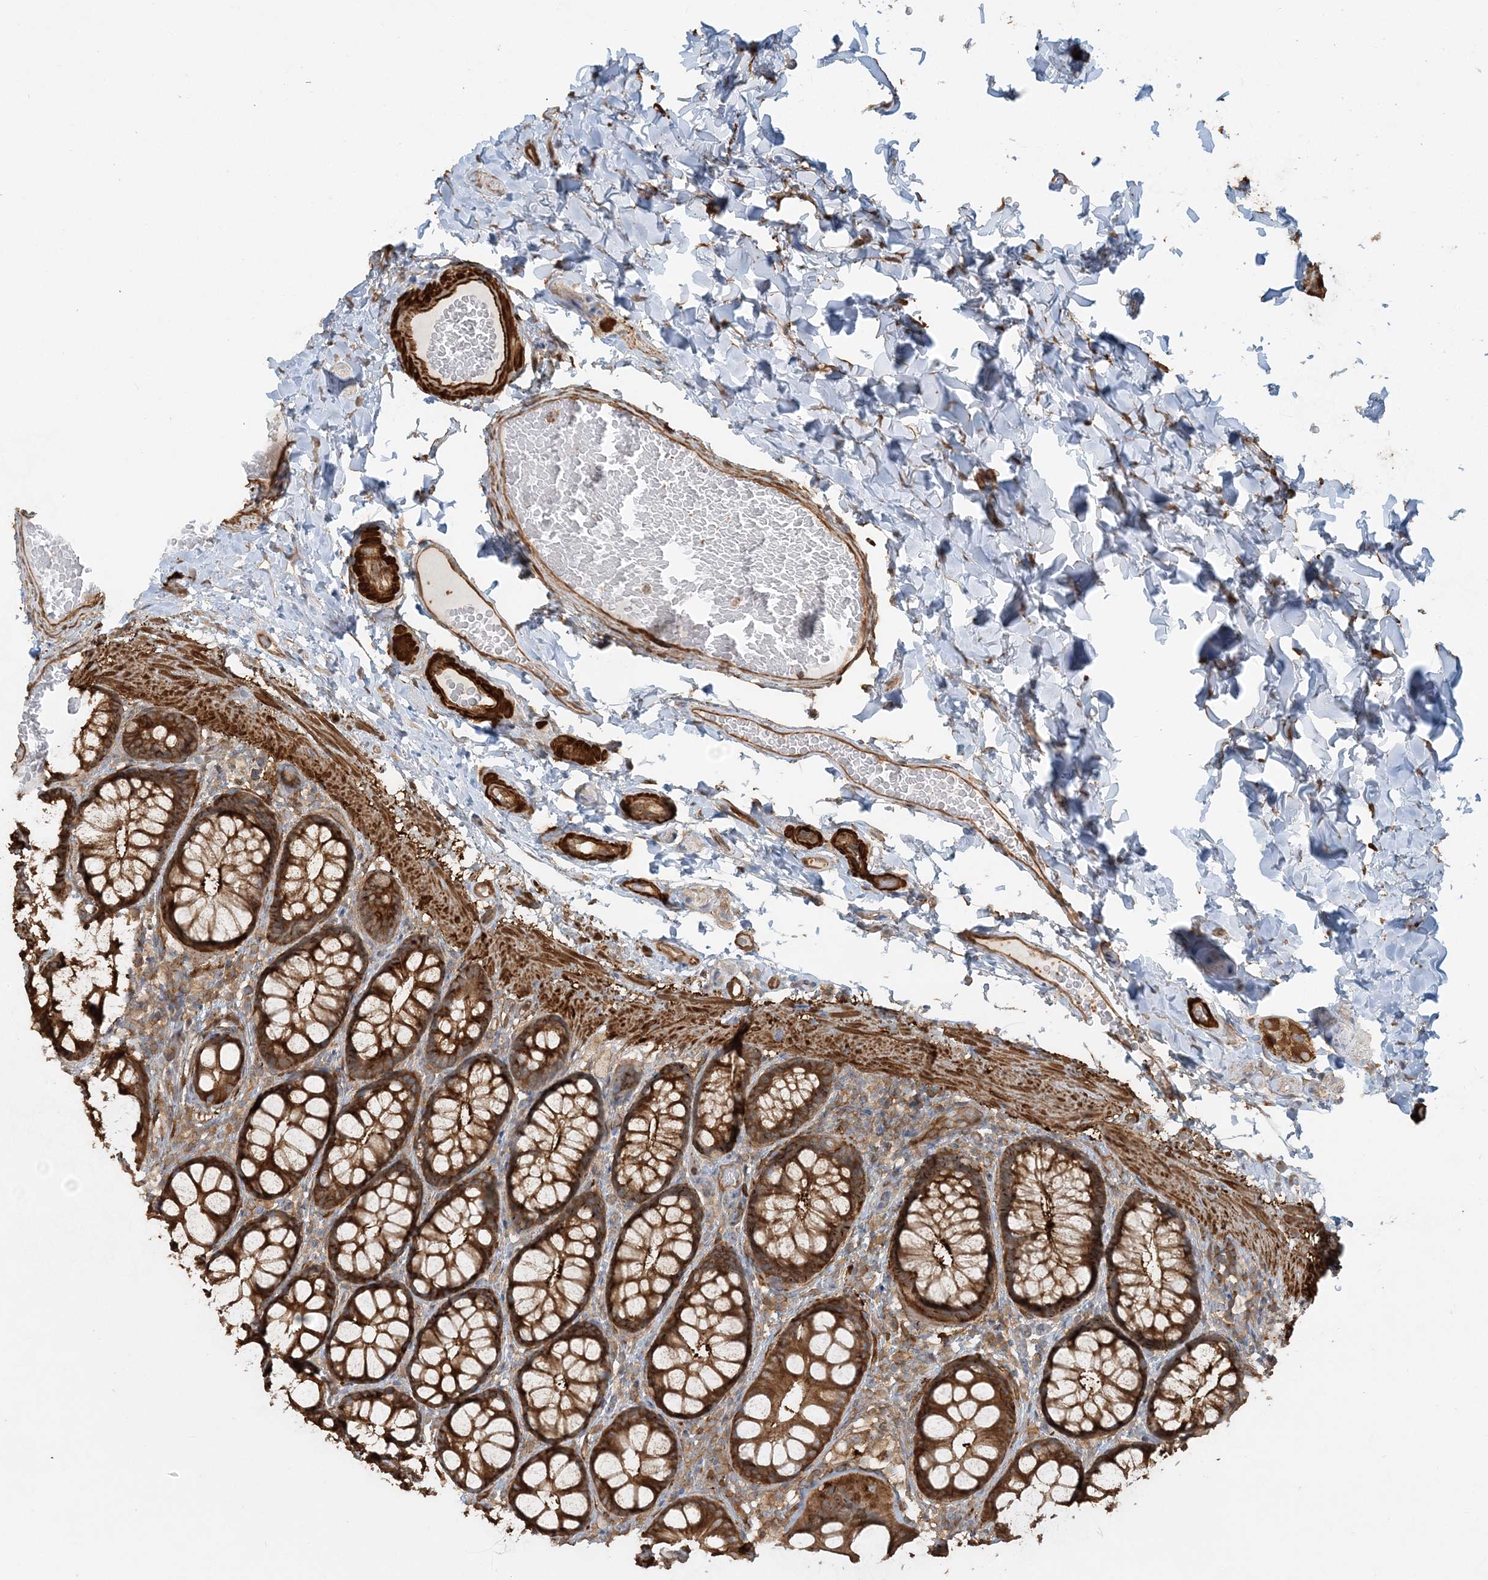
{"staining": {"intensity": "moderate", "quantity": ">75%", "location": "cytoplasmic/membranous"}, "tissue": "colon", "cell_type": "Endothelial cells", "image_type": "normal", "snomed": [{"axis": "morphology", "description": "Normal tissue, NOS"}, {"axis": "topography", "description": "Colon"}], "caption": "High-power microscopy captured an immunohistochemistry histopathology image of benign colon, revealing moderate cytoplasmic/membranous expression in about >75% of endothelial cells. (IHC, brightfield microscopy, high magnification).", "gene": "DSTN", "patient": {"sex": "male", "age": 47}}